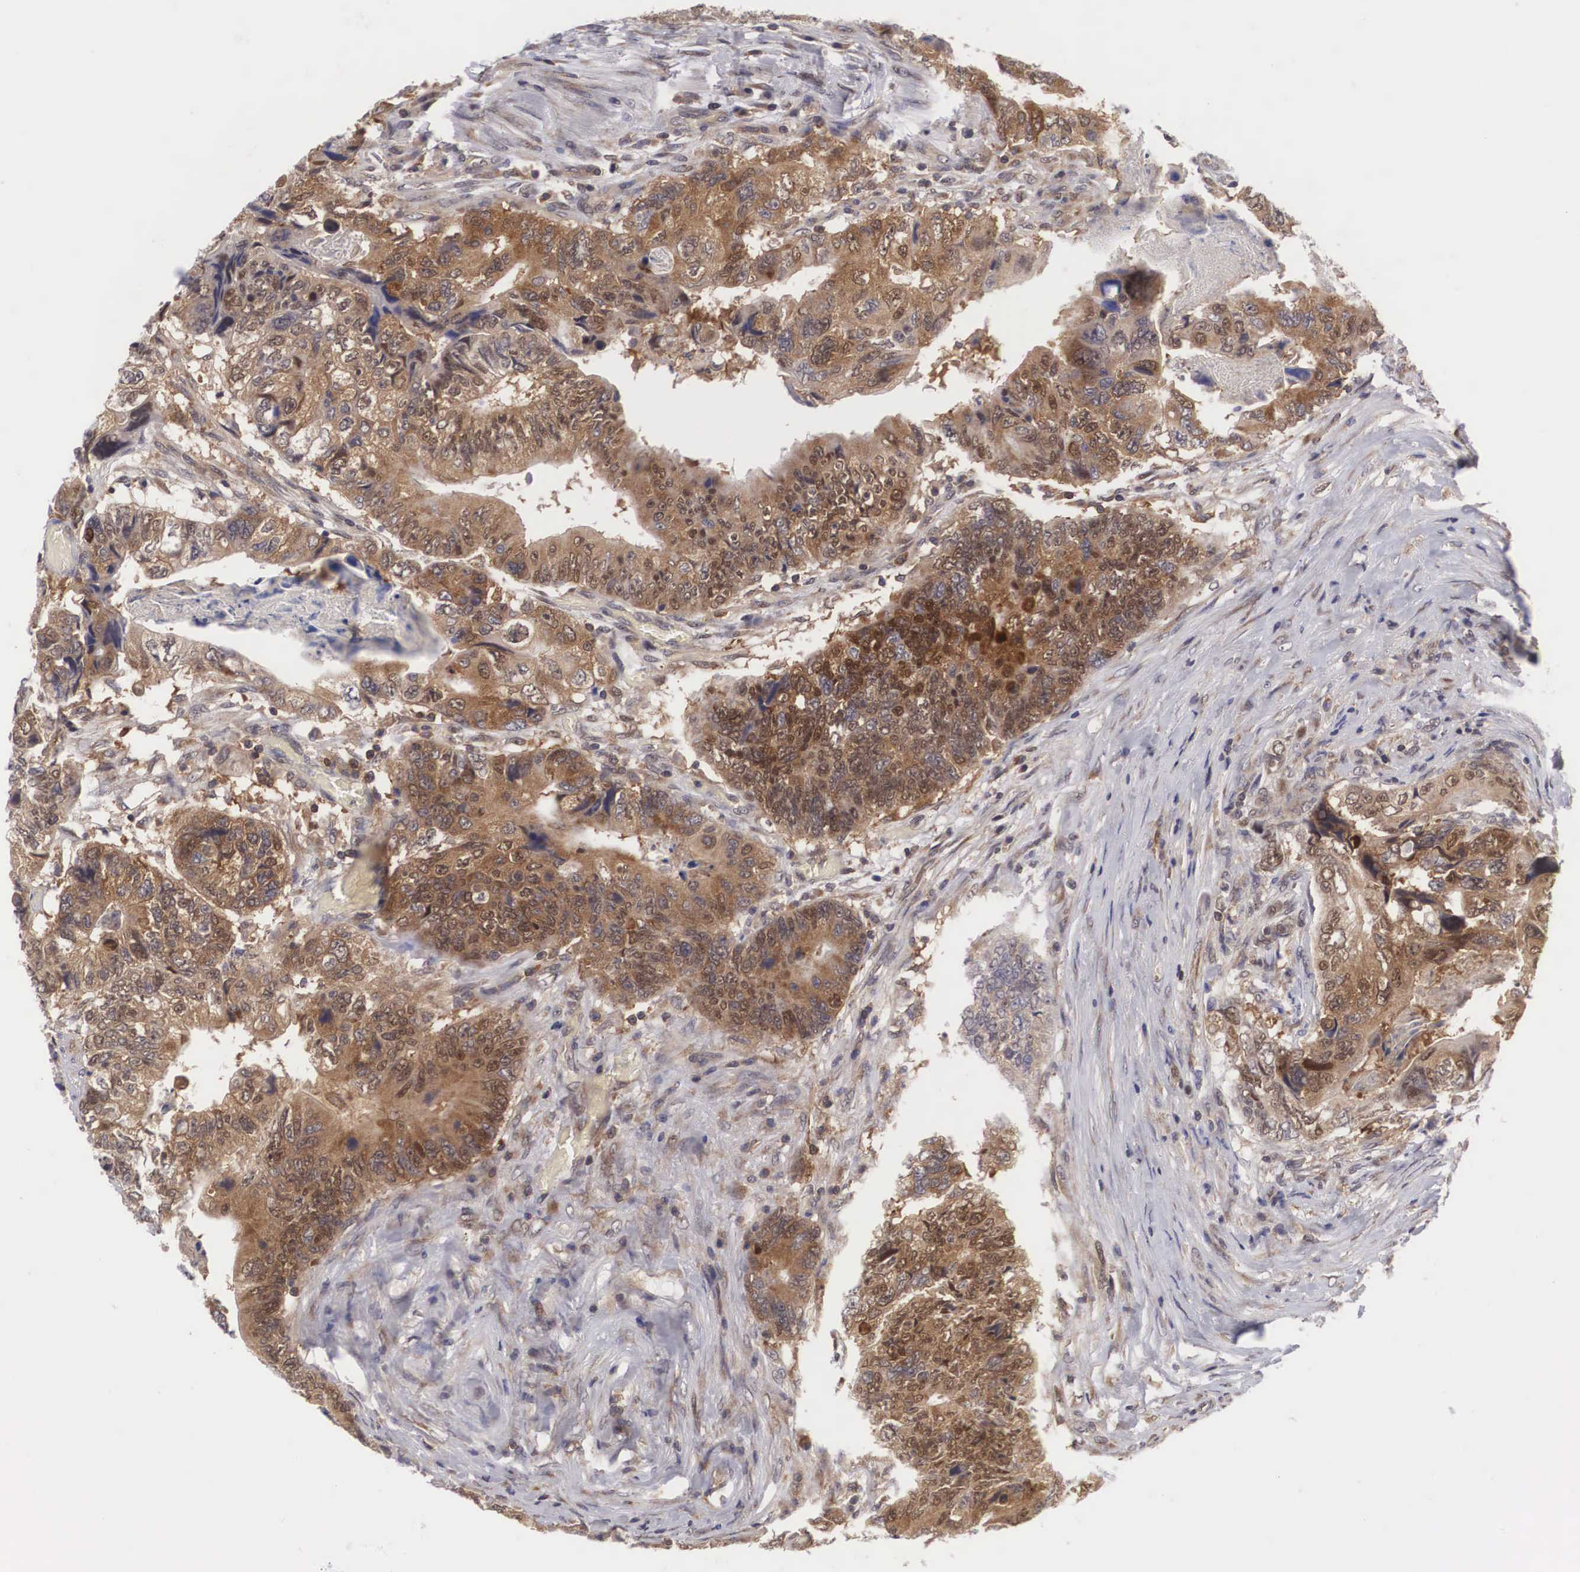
{"staining": {"intensity": "strong", "quantity": "25%-75%", "location": "cytoplasmic/membranous,nuclear"}, "tissue": "colorectal cancer", "cell_type": "Tumor cells", "image_type": "cancer", "snomed": [{"axis": "morphology", "description": "Adenocarcinoma, NOS"}, {"axis": "topography", "description": "Rectum"}], "caption": "Colorectal cancer (adenocarcinoma) stained with a brown dye demonstrates strong cytoplasmic/membranous and nuclear positive positivity in approximately 25%-75% of tumor cells.", "gene": "ADSL", "patient": {"sex": "female", "age": 82}}